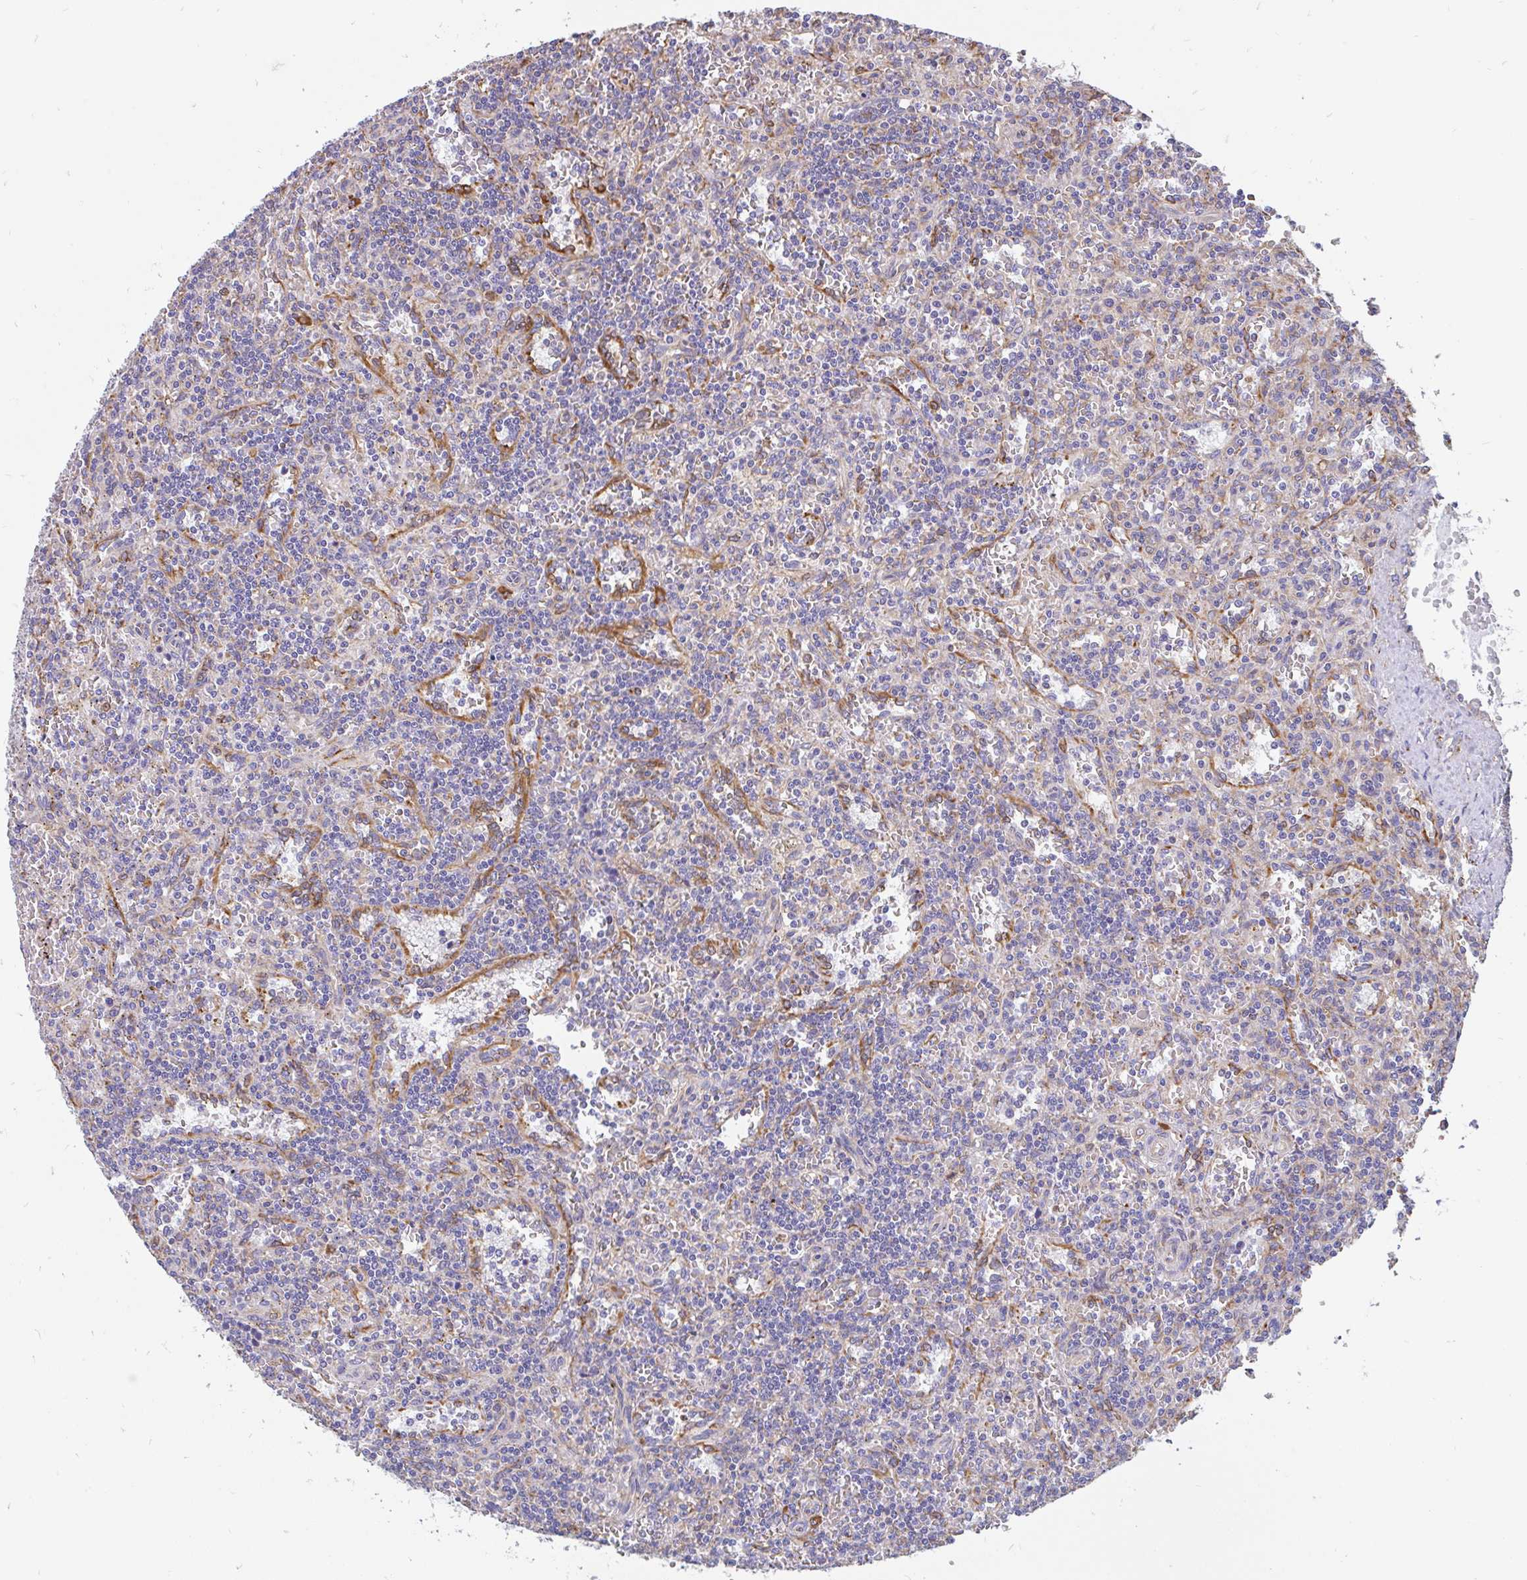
{"staining": {"intensity": "negative", "quantity": "none", "location": "none"}, "tissue": "lymphoma", "cell_type": "Tumor cells", "image_type": "cancer", "snomed": [{"axis": "morphology", "description": "Malignant lymphoma, non-Hodgkin's type, Low grade"}, {"axis": "topography", "description": "Spleen"}], "caption": "DAB immunohistochemical staining of human low-grade malignant lymphoma, non-Hodgkin's type reveals no significant staining in tumor cells.", "gene": "EML5", "patient": {"sex": "male", "age": 73}}